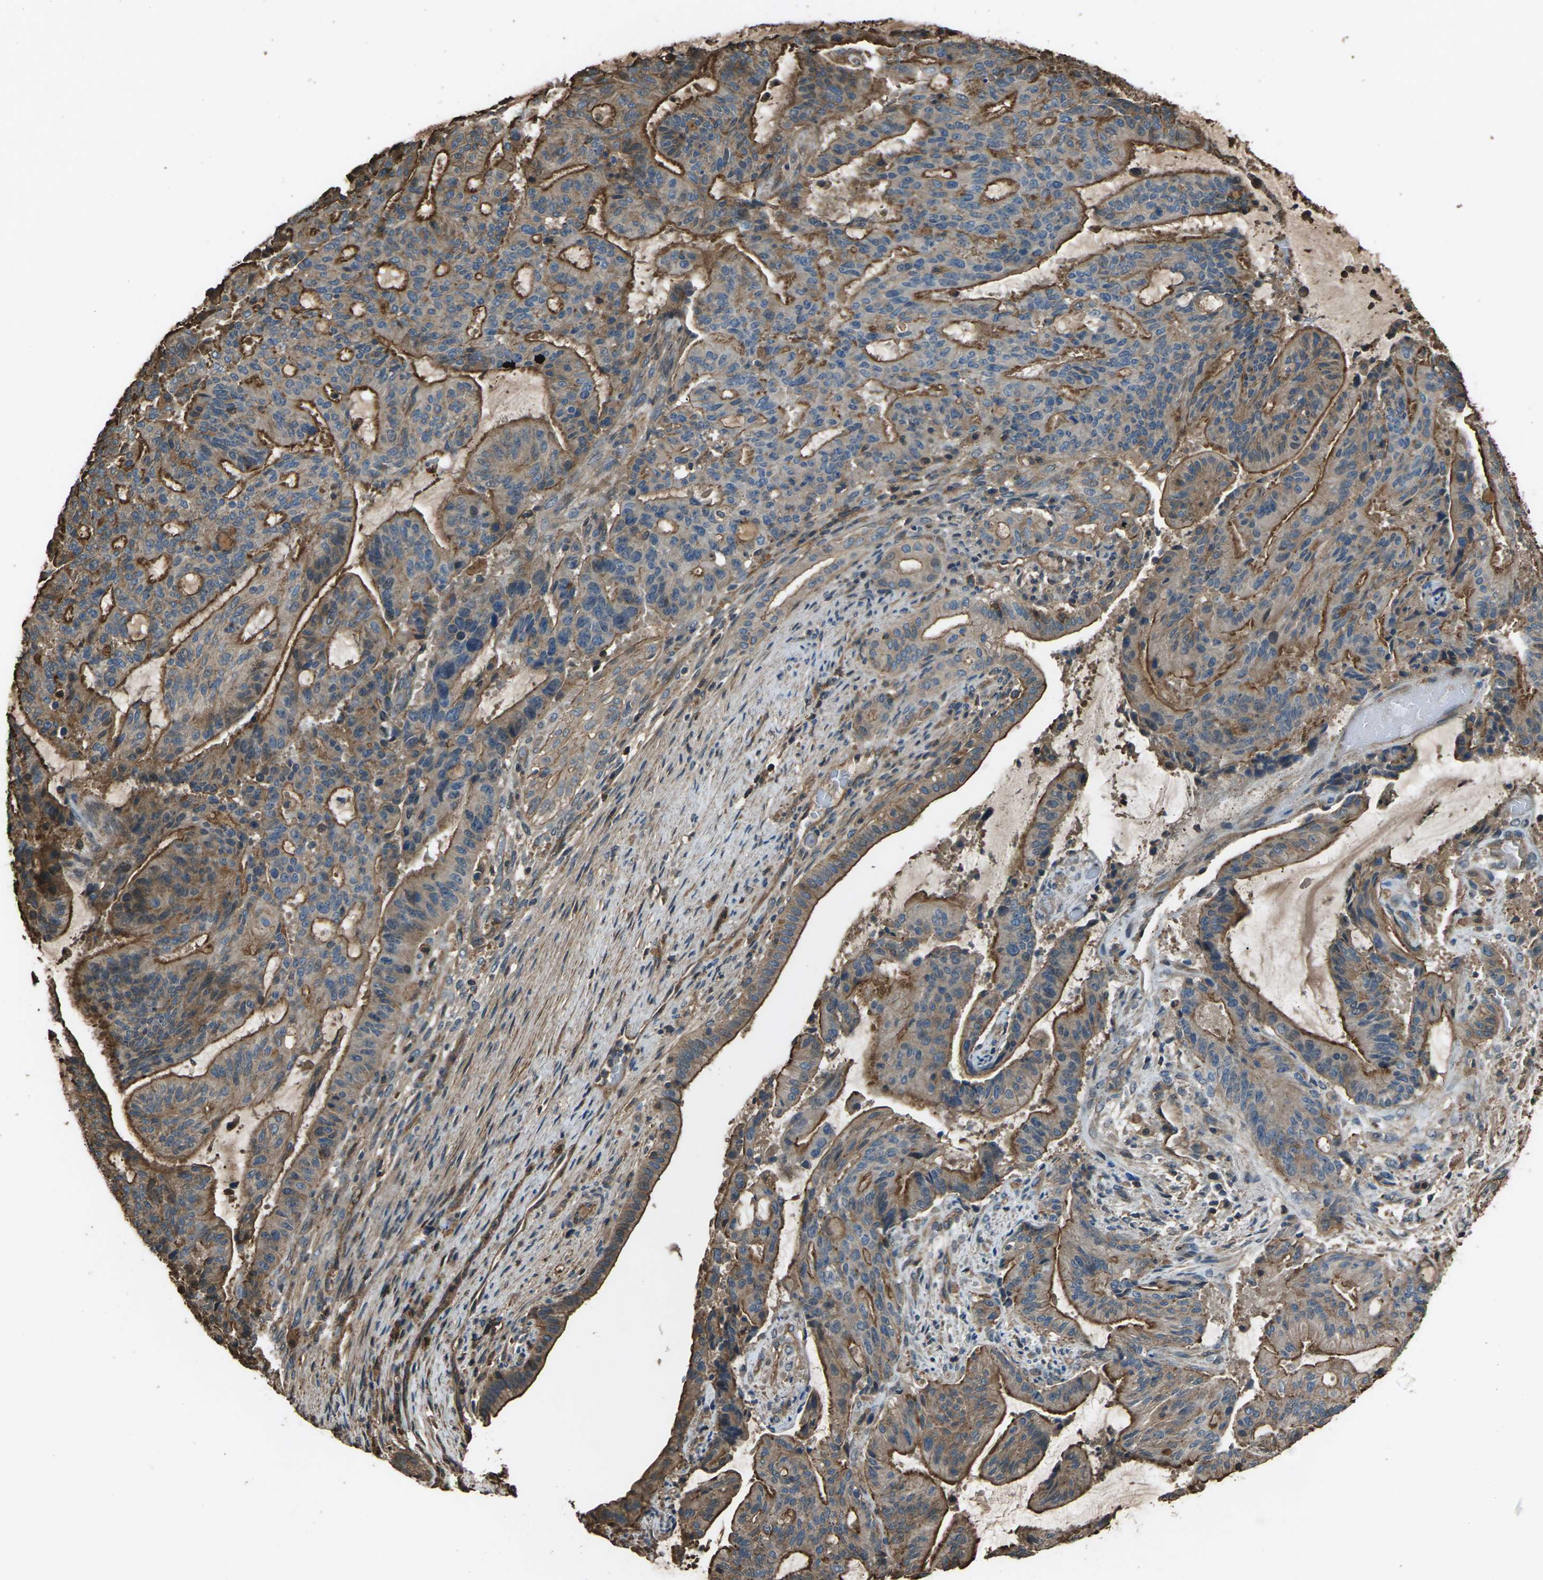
{"staining": {"intensity": "moderate", "quantity": "25%-75%", "location": "cytoplasmic/membranous"}, "tissue": "liver cancer", "cell_type": "Tumor cells", "image_type": "cancer", "snomed": [{"axis": "morphology", "description": "Cholangiocarcinoma"}, {"axis": "topography", "description": "Liver"}], "caption": "Immunohistochemical staining of human cholangiocarcinoma (liver) demonstrates medium levels of moderate cytoplasmic/membranous positivity in about 25%-75% of tumor cells. The protein is stained brown, and the nuclei are stained in blue (DAB (3,3'-diaminobenzidine) IHC with brightfield microscopy, high magnification).", "gene": "DHPS", "patient": {"sex": "female", "age": 73}}